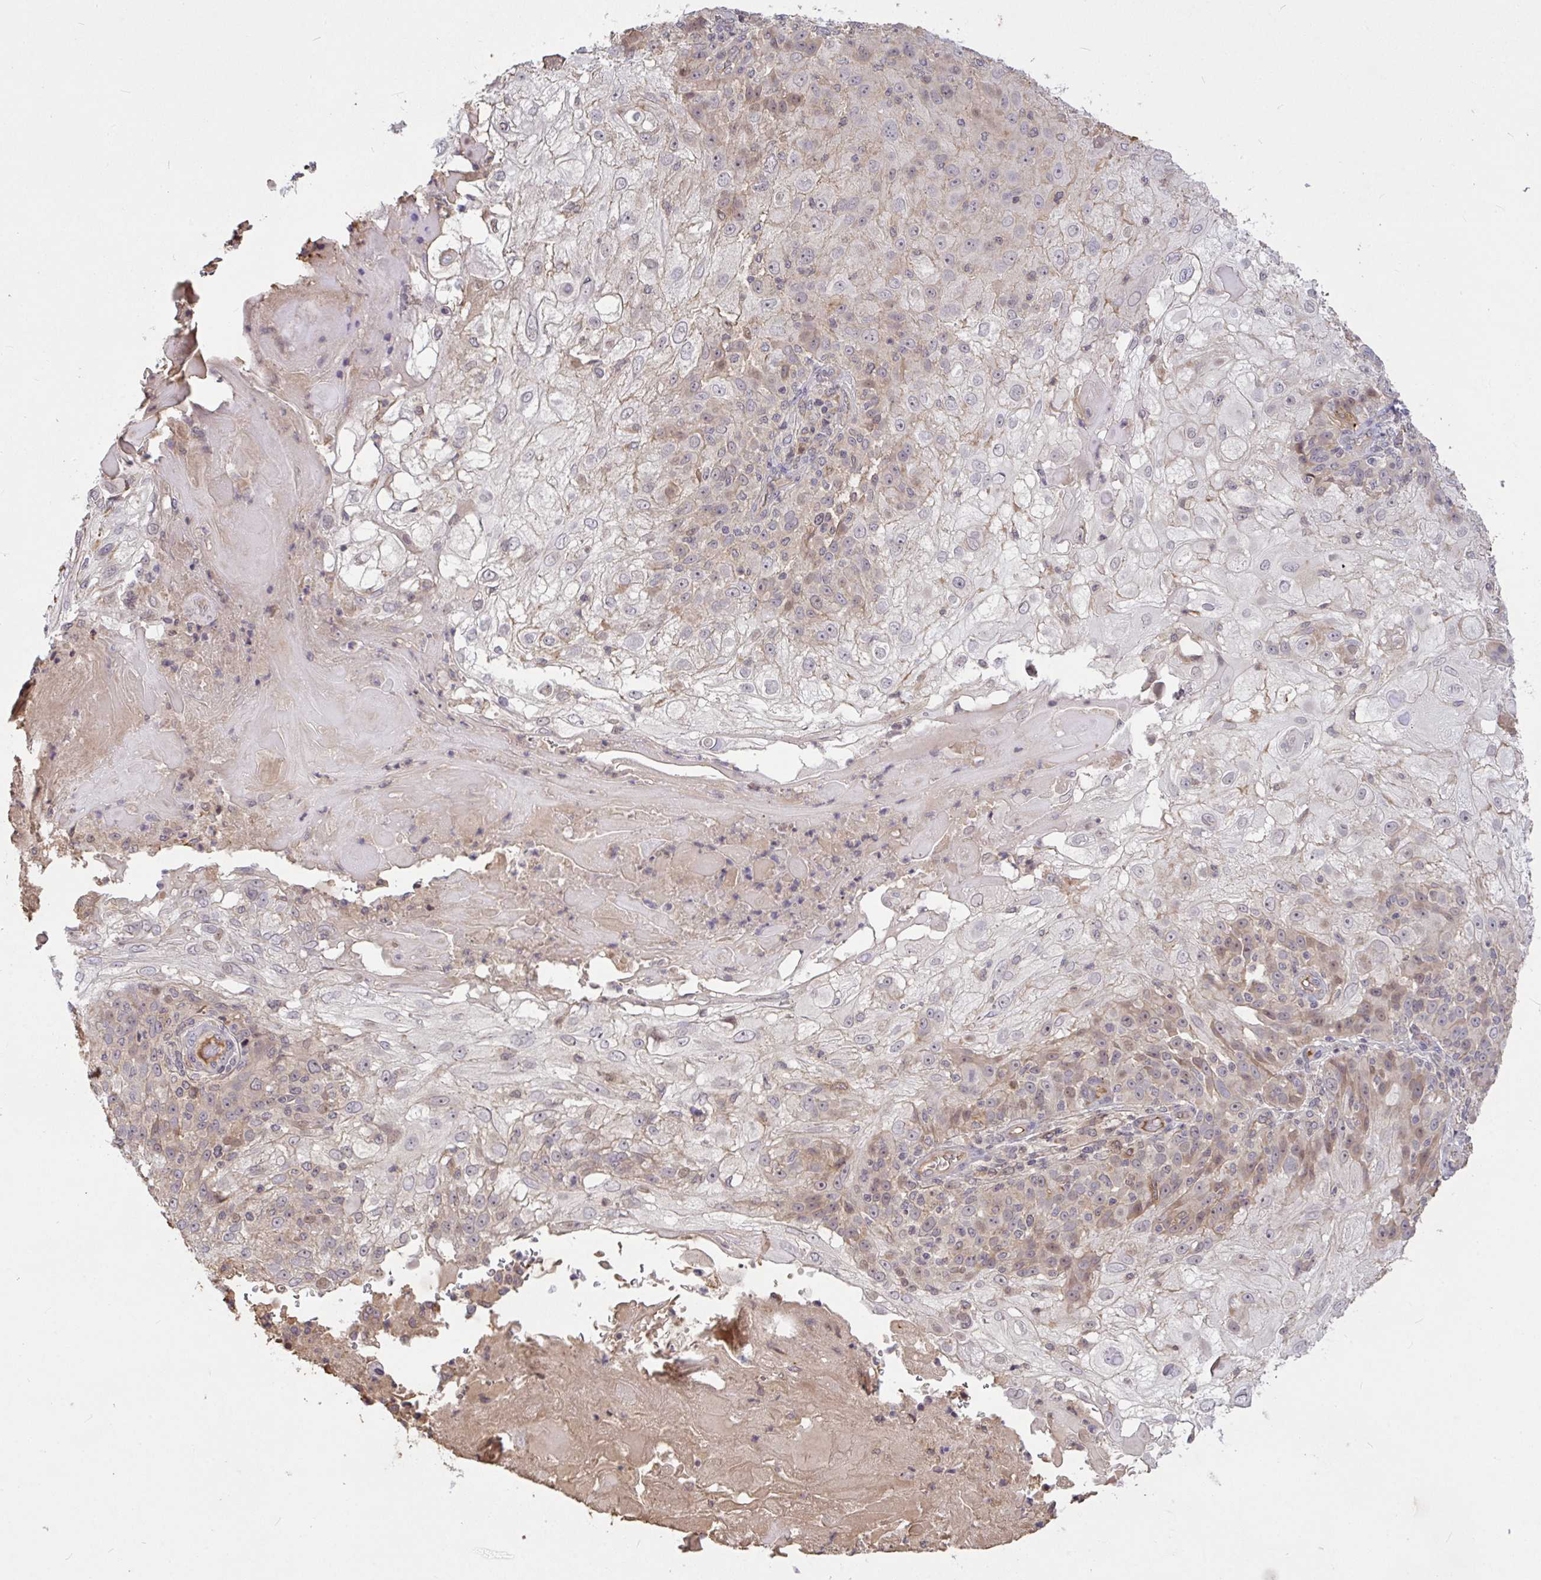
{"staining": {"intensity": "negative", "quantity": "none", "location": "none"}, "tissue": "skin cancer", "cell_type": "Tumor cells", "image_type": "cancer", "snomed": [{"axis": "morphology", "description": "Normal tissue, NOS"}, {"axis": "morphology", "description": "Squamous cell carcinoma, NOS"}, {"axis": "topography", "description": "Skin"}], "caption": "Immunohistochemistry photomicrograph of skin squamous cell carcinoma stained for a protein (brown), which demonstrates no positivity in tumor cells.", "gene": "FCER1A", "patient": {"sex": "female", "age": 83}}